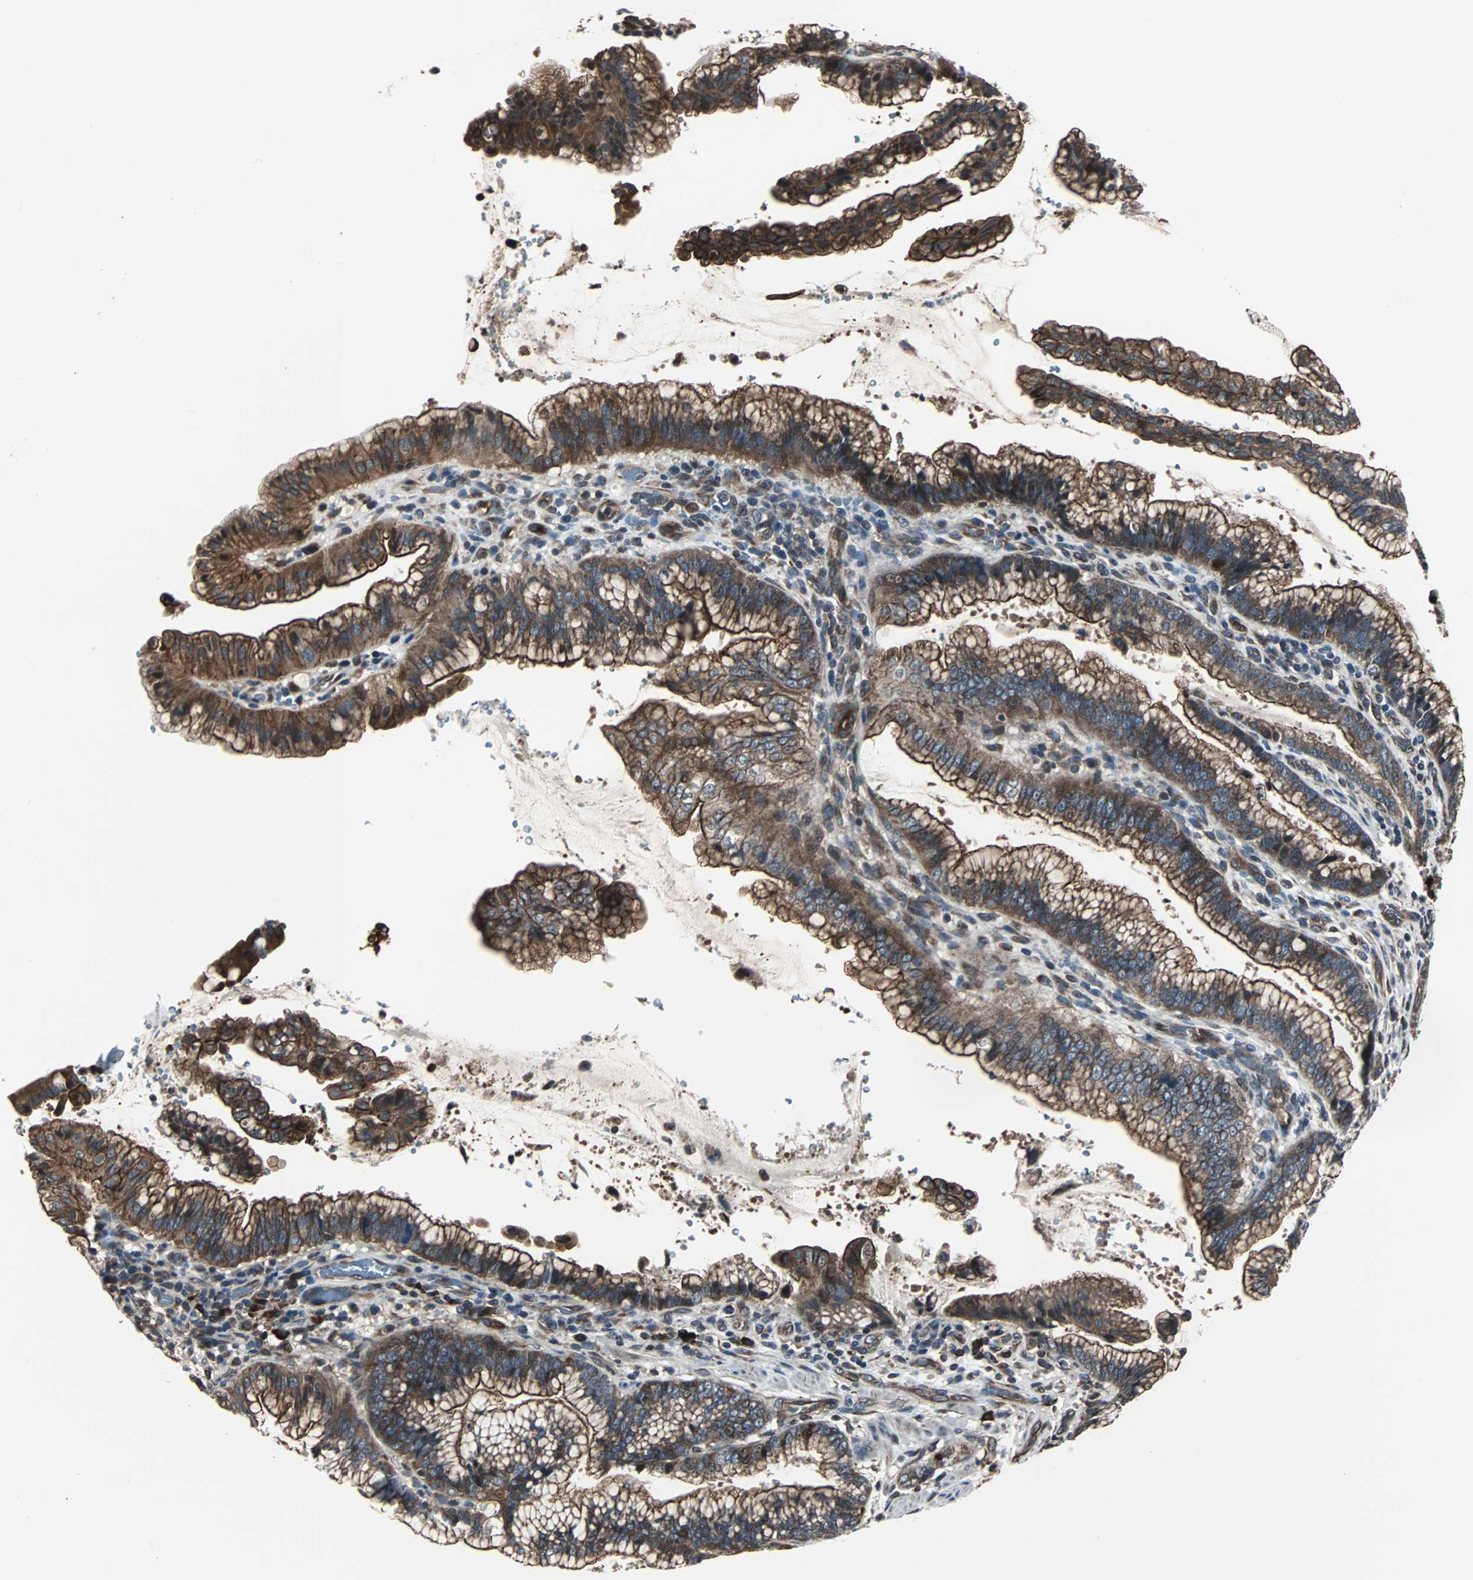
{"staining": {"intensity": "strong", "quantity": ">75%", "location": "cytoplasmic/membranous"}, "tissue": "pancreatic cancer", "cell_type": "Tumor cells", "image_type": "cancer", "snomed": [{"axis": "morphology", "description": "Adenocarcinoma, NOS"}, {"axis": "topography", "description": "Pancreas"}], "caption": "Human adenocarcinoma (pancreatic) stained with a protein marker displays strong staining in tumor cells.", "gene": "CHP1", "patient": {"sex": "female", "age": 64}}